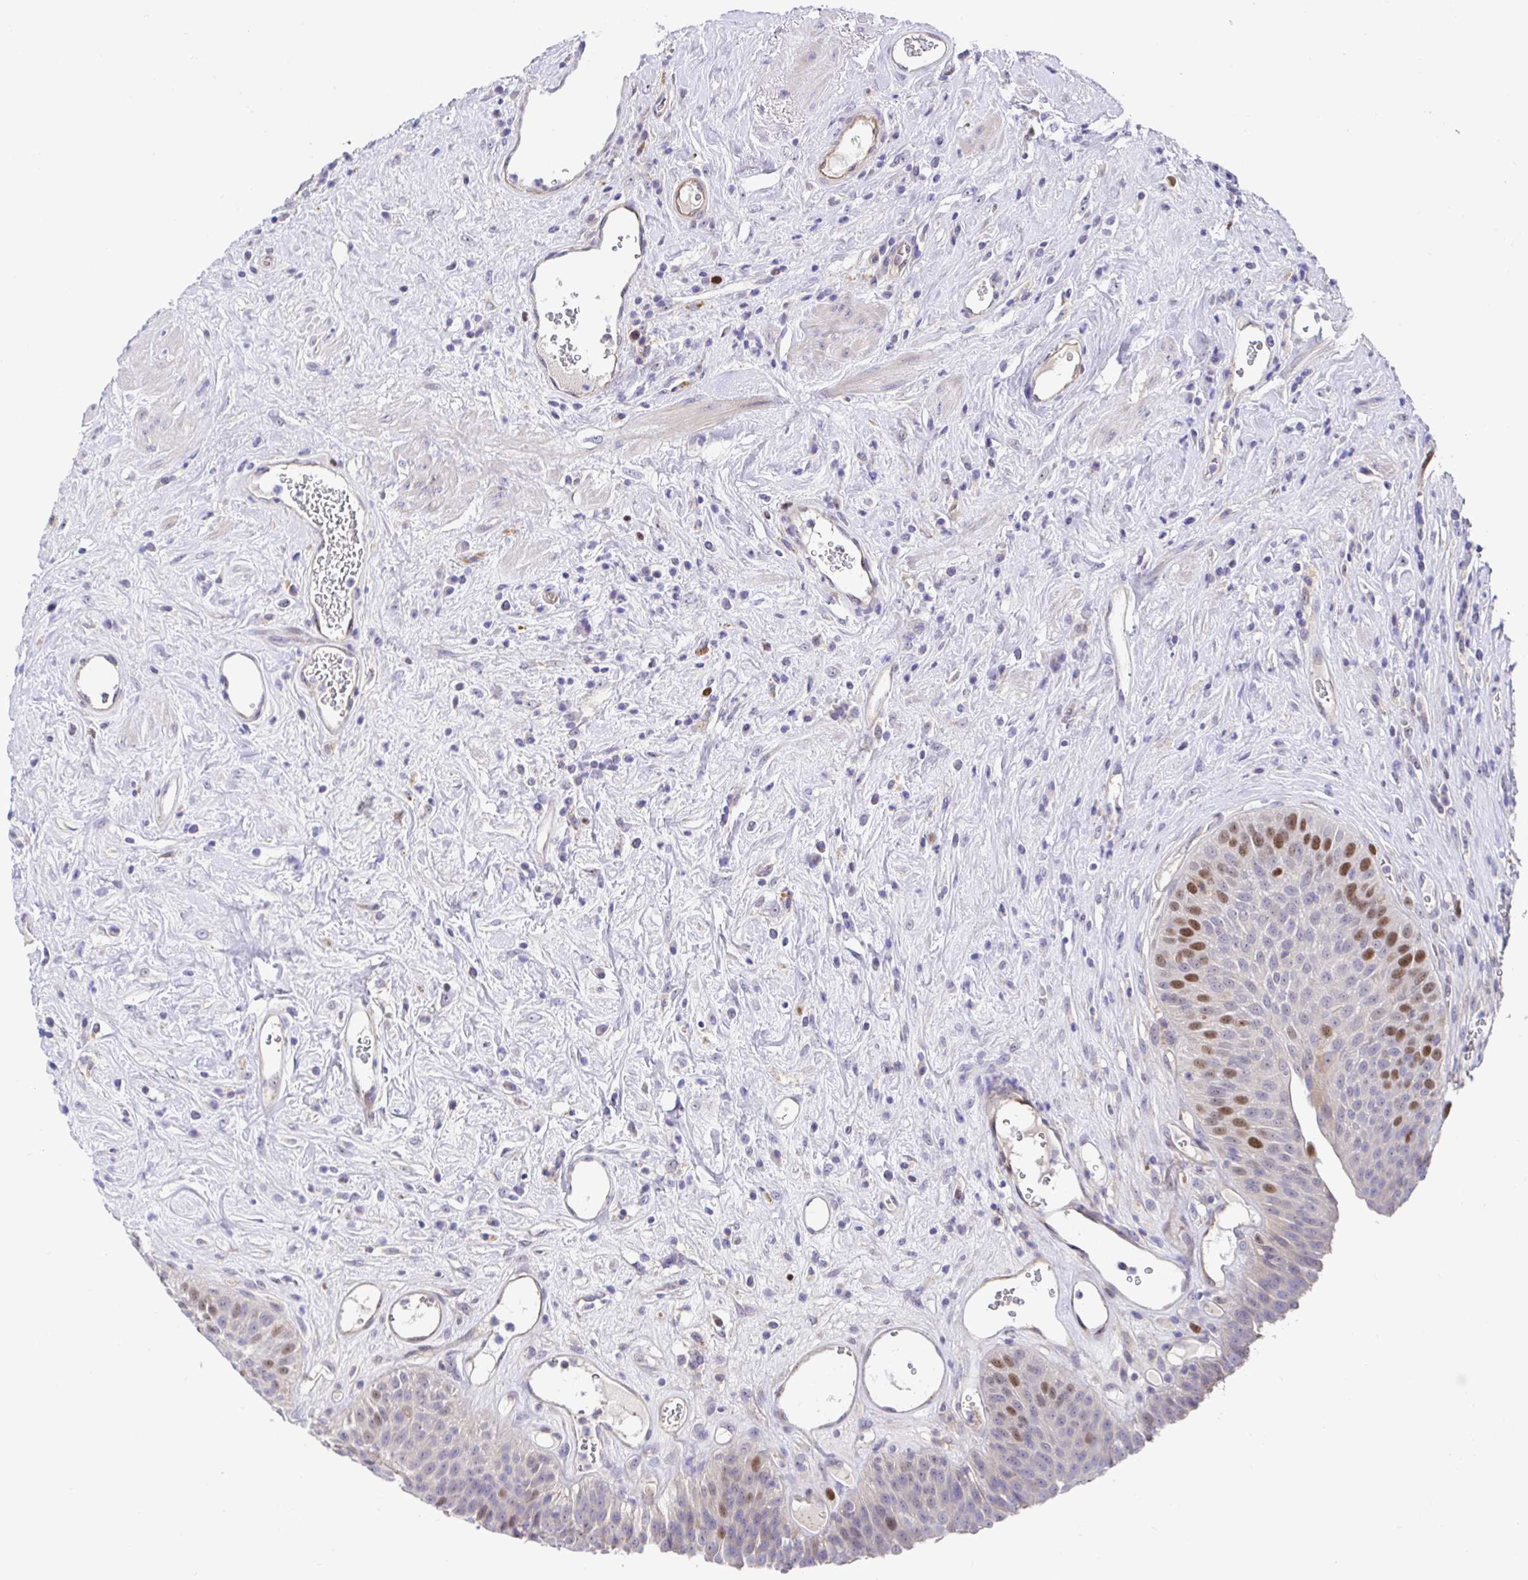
{"staining": {"intensity": "moderate", "quantity": "25%-75%", "location": "cytoplasmic/membranous,nuclear"}, "tissue": "urinary bladder", "cell_type": "Urothelial cells", "image_type": "normal", "snomed": [{"axis": "morphology", "description": "Normal tissue, NOS"}, {"axis": "topography", "description": "Urinary bladder"}], "caption": "Urinary bladder stained for a protein (brown) exhibits moderate cytoplasmic/membranous,nuclear positive expression in approximately 25%-75% of urothelial cells.", "gene": "TIMELESS", "patient": {"sex": "female", "age": 56}}